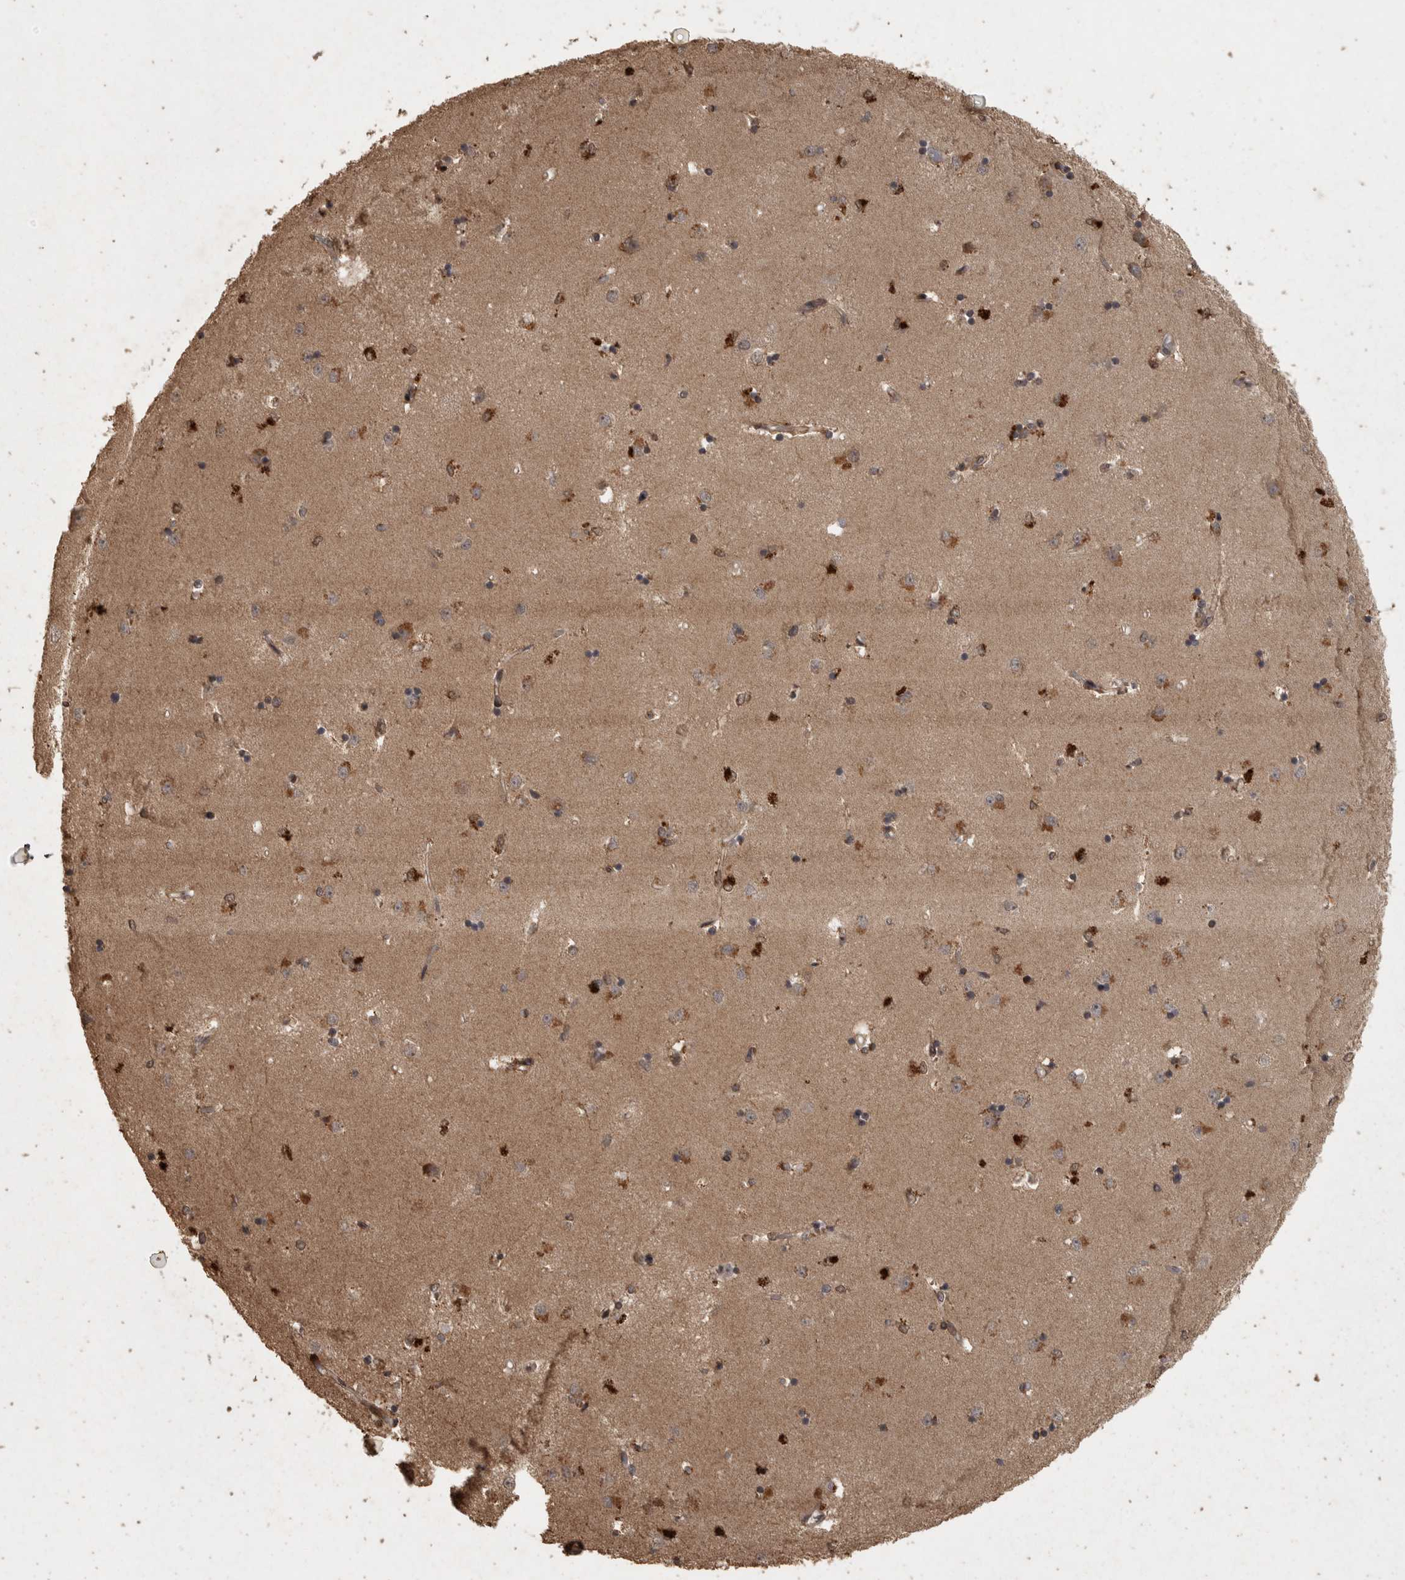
{"staining": {"intensity": "moderate", "quantity": ">75%", "location": "cytoplasmic/membranous"}, "tissue": "caudate", "cell_type": "Glial cells", "image_type": "normal", "snomed": [{"axis": "morphology", "description": "Normal tissue, NOS"}, {"axis": "topography", "description": "Lateral ventricle wall"}], "caption": "Caudate stained with IHC demonstrates moderate cytoplasmic/membranous positivity in about >75% of glial cells.", "gene": "ACO1", "patient": {"sex": "male", "age": 45}}